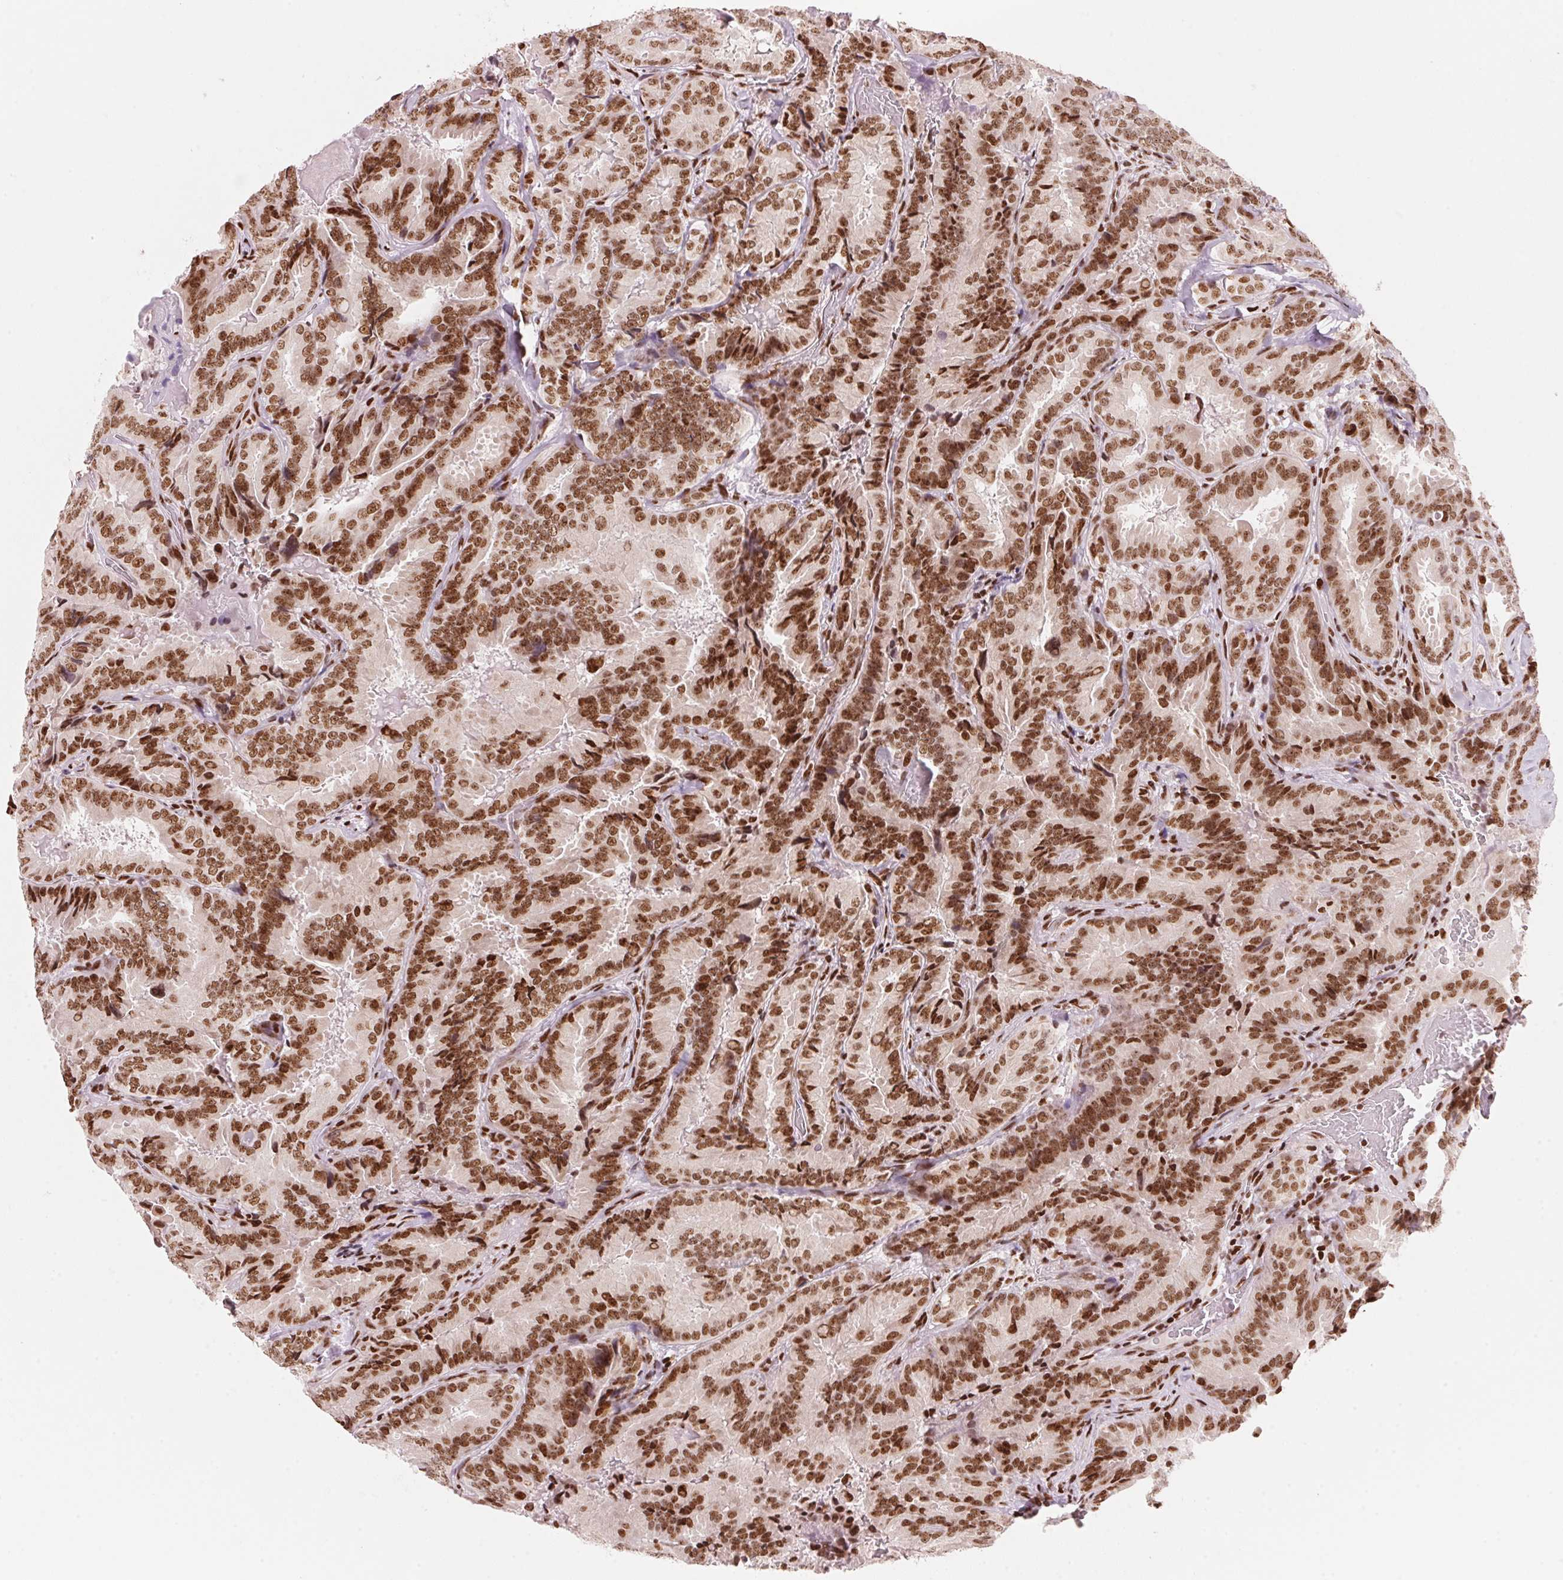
{"staining": {"intensity": "strong", "quantity": ">75%", "location": "nuclear"}, "tissue": "thyroid cancer", "cell_type": "Tumor cells", "image_type": "cancer", "snomed": [{"axis": "morphology", "description": "Papillary adenocarcinoma, NOS"}, {"axis": "topography", "description": "Thyroid gland"}], "caption": "Thyroid cancer (papillary adenocarcinoma) tissue reveals strong nuclear positivity in about >75% of tumor cells (Brightfield microscopy of DAB IHC at high magnification).", "gene": "NXF1", "patient": {"sex": "male", "age": 61}}